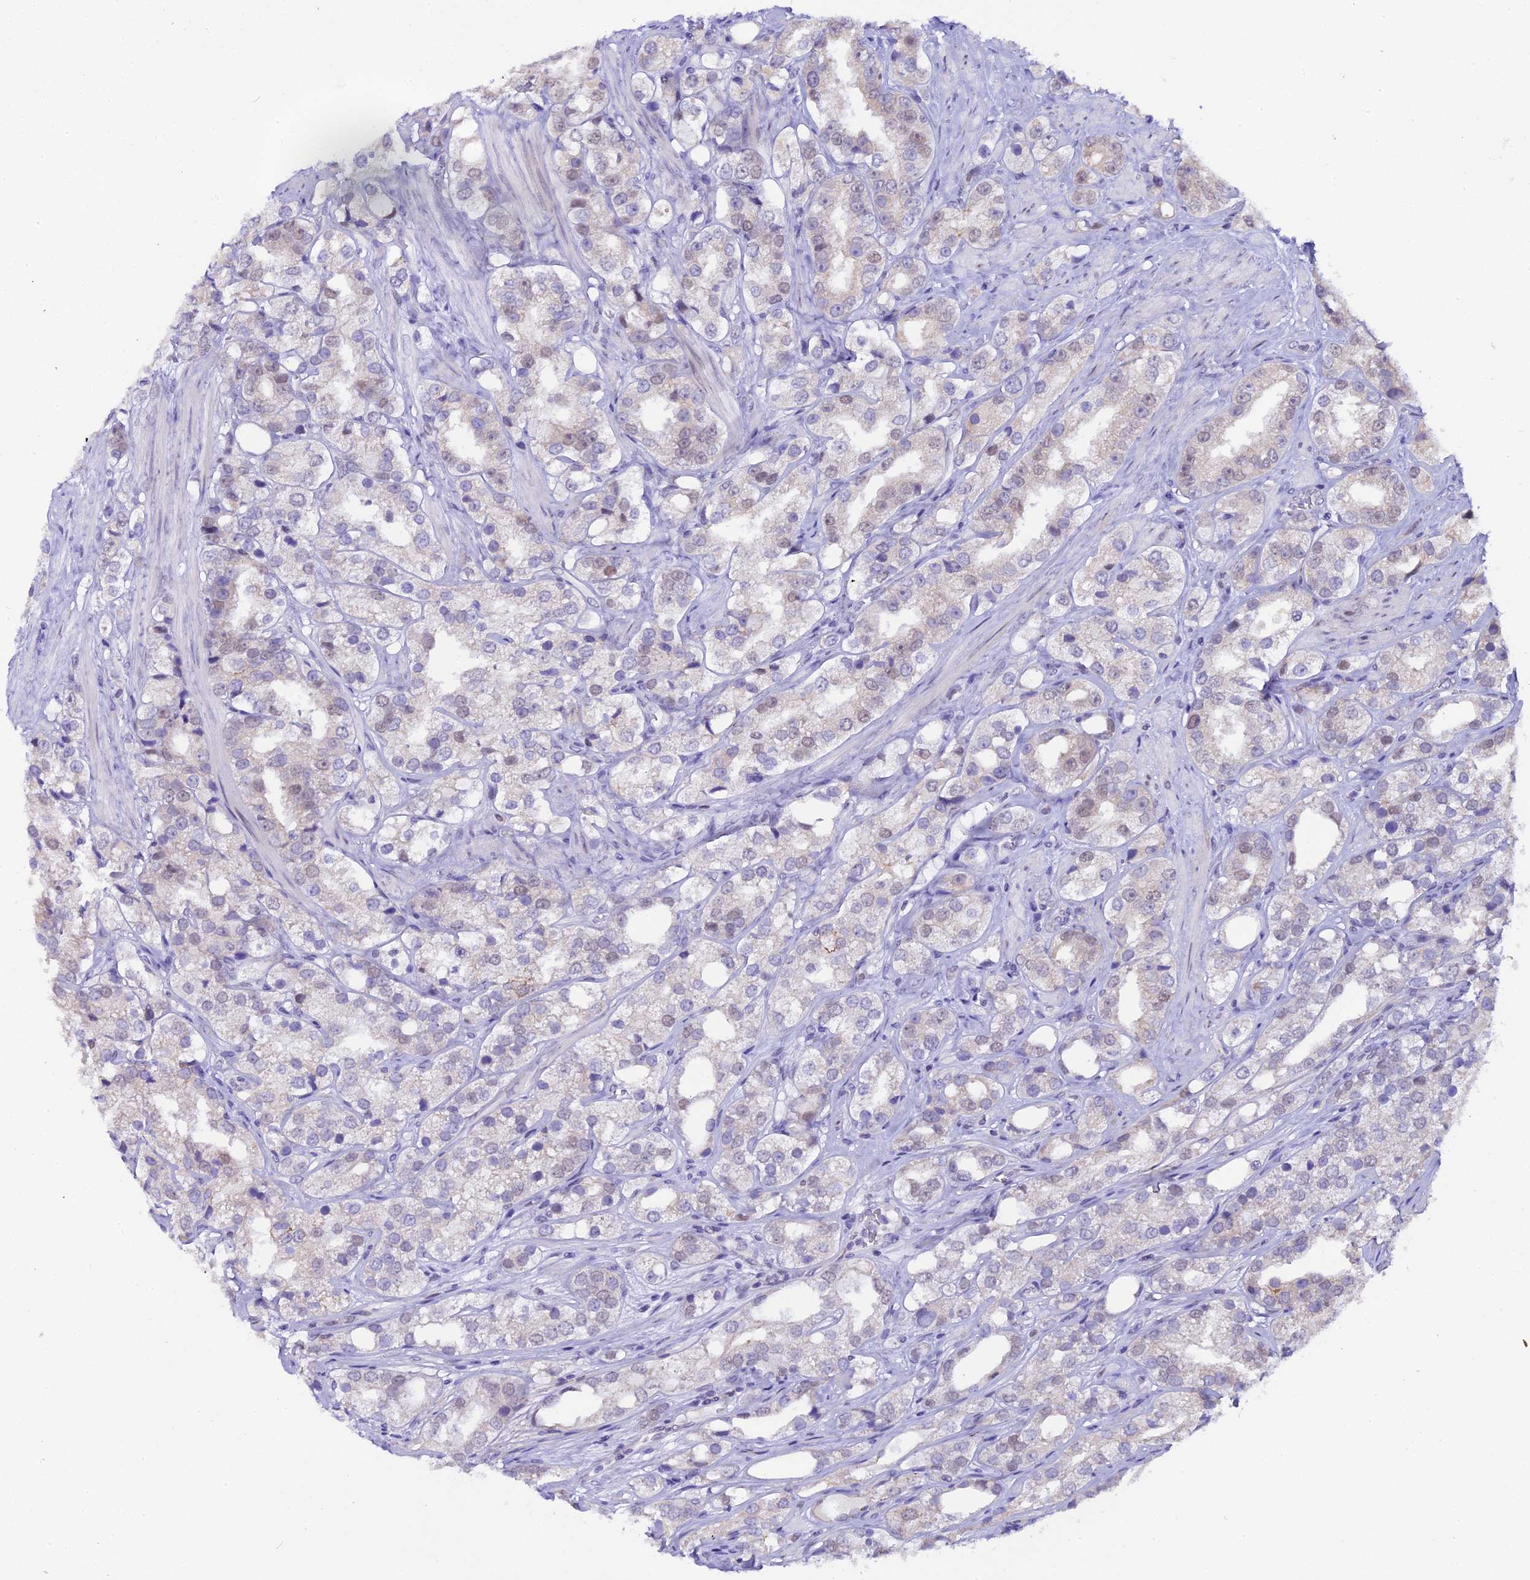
{"staining": {"intensity": "negative", "quantity": "none", "location": "none"}, "tissue": "prostate cancer", "cell_type": "Tumor cells", "image_type": "cancer", "snomed": [{"axis": "morphology", "description": "Adenocarcinoma, NOS"}, {"axis": "topography", "description": "Prostate"}], "caption": "Immunohistochemical staining of human prostate adenocarcinoma reveals no significant staining in tumor cells.", "gene": "OSGEP", "patient": {"sex": "male", "age": 79}}